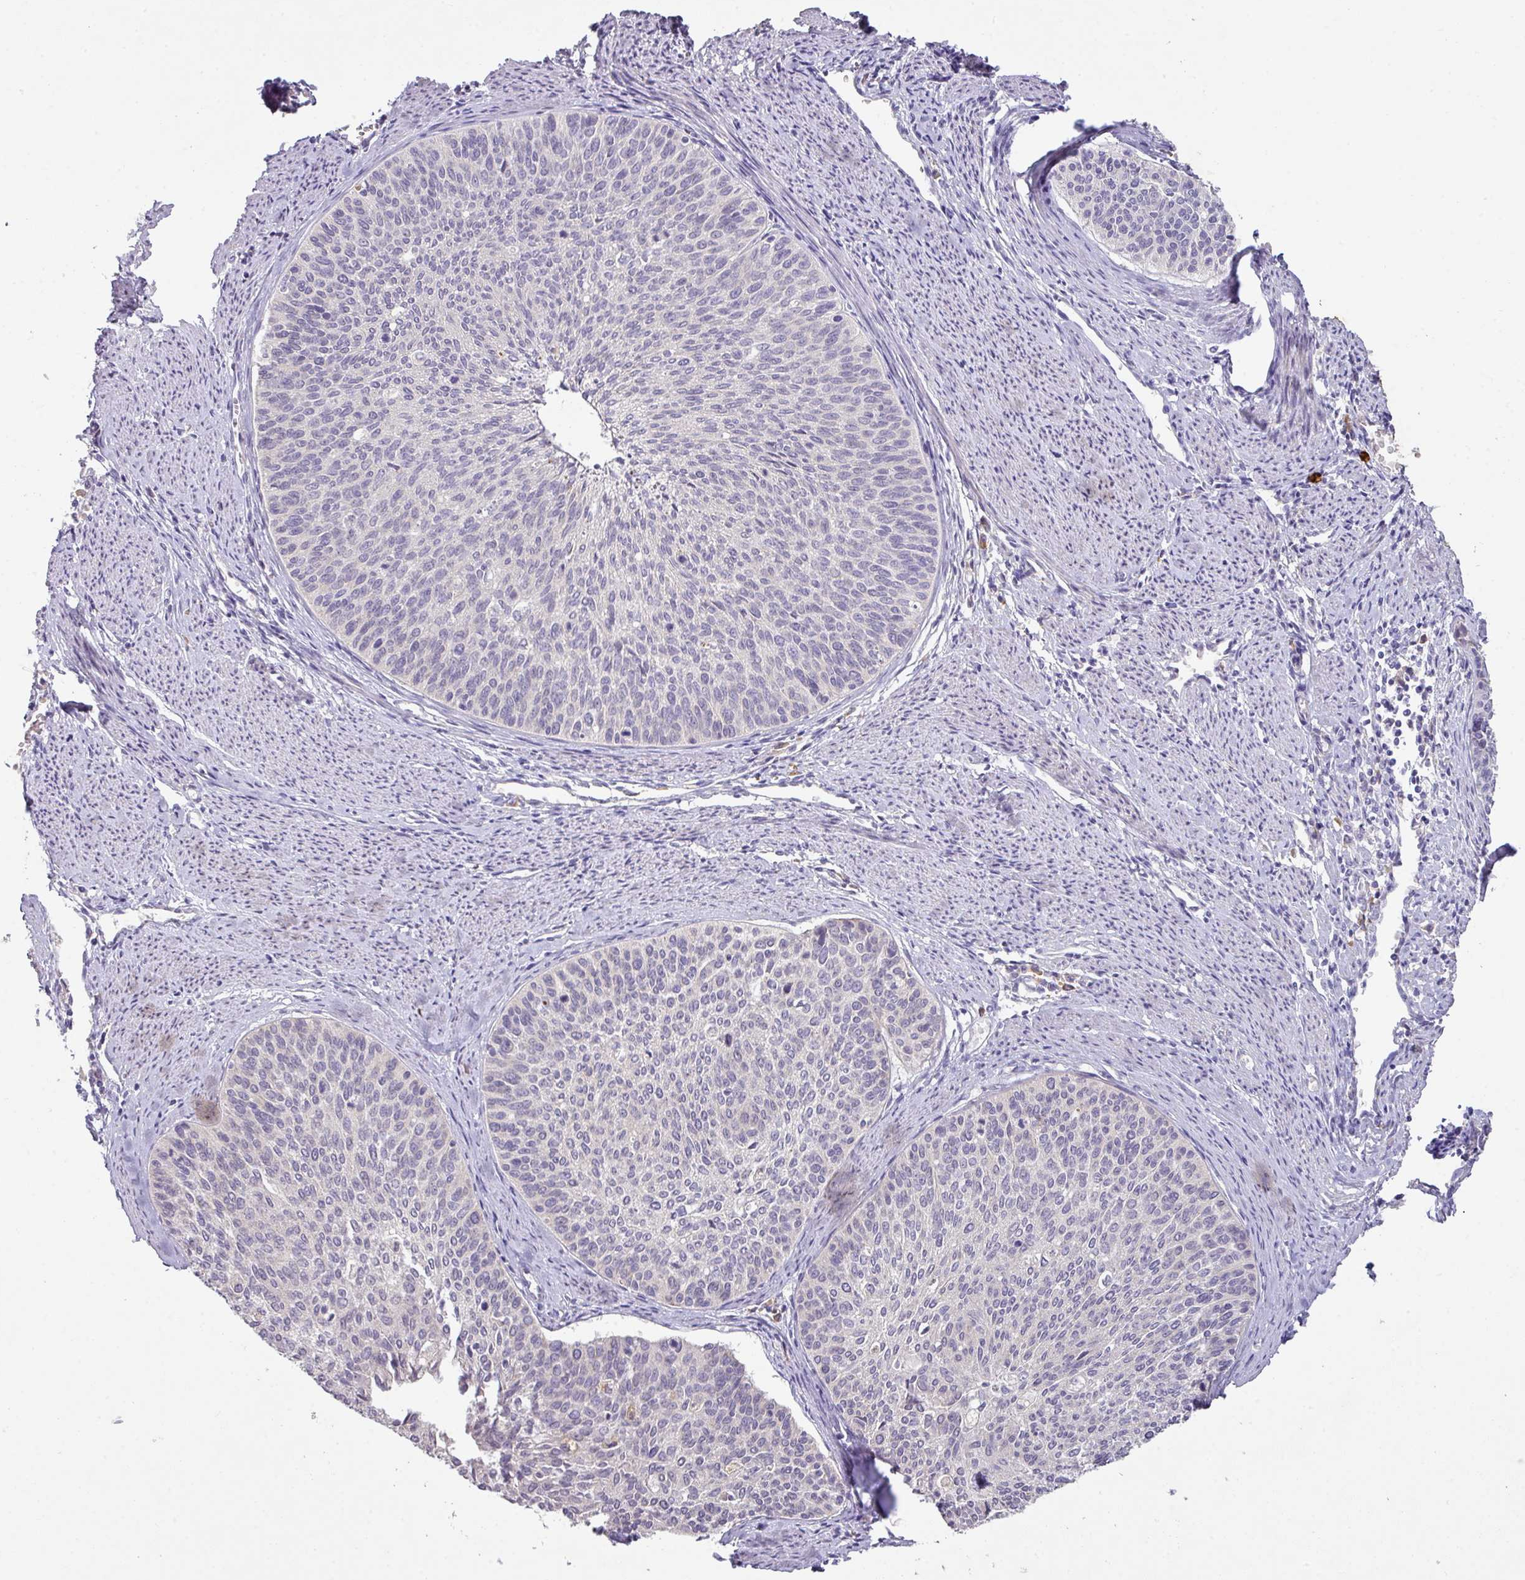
{"staining": {"intensity": "negative", "quantity": "none", "location": "none"}, "tissue": "cervical cancer", "cell_type": "Tumor cells", "image_type": "cancer", "snomed": [{"axis": "morphology", "description": "Squamous cell carcinoma, NOS"}, {"axis": "topography", "description": "Cervix"}], "caption": "This is an IHC photomicrograph of cervical cancer (squamous cell carcinoma). There is no expression in tumor cells.", "gene": "ZNF266", "patient": {"sex": "female", "age": 55}}